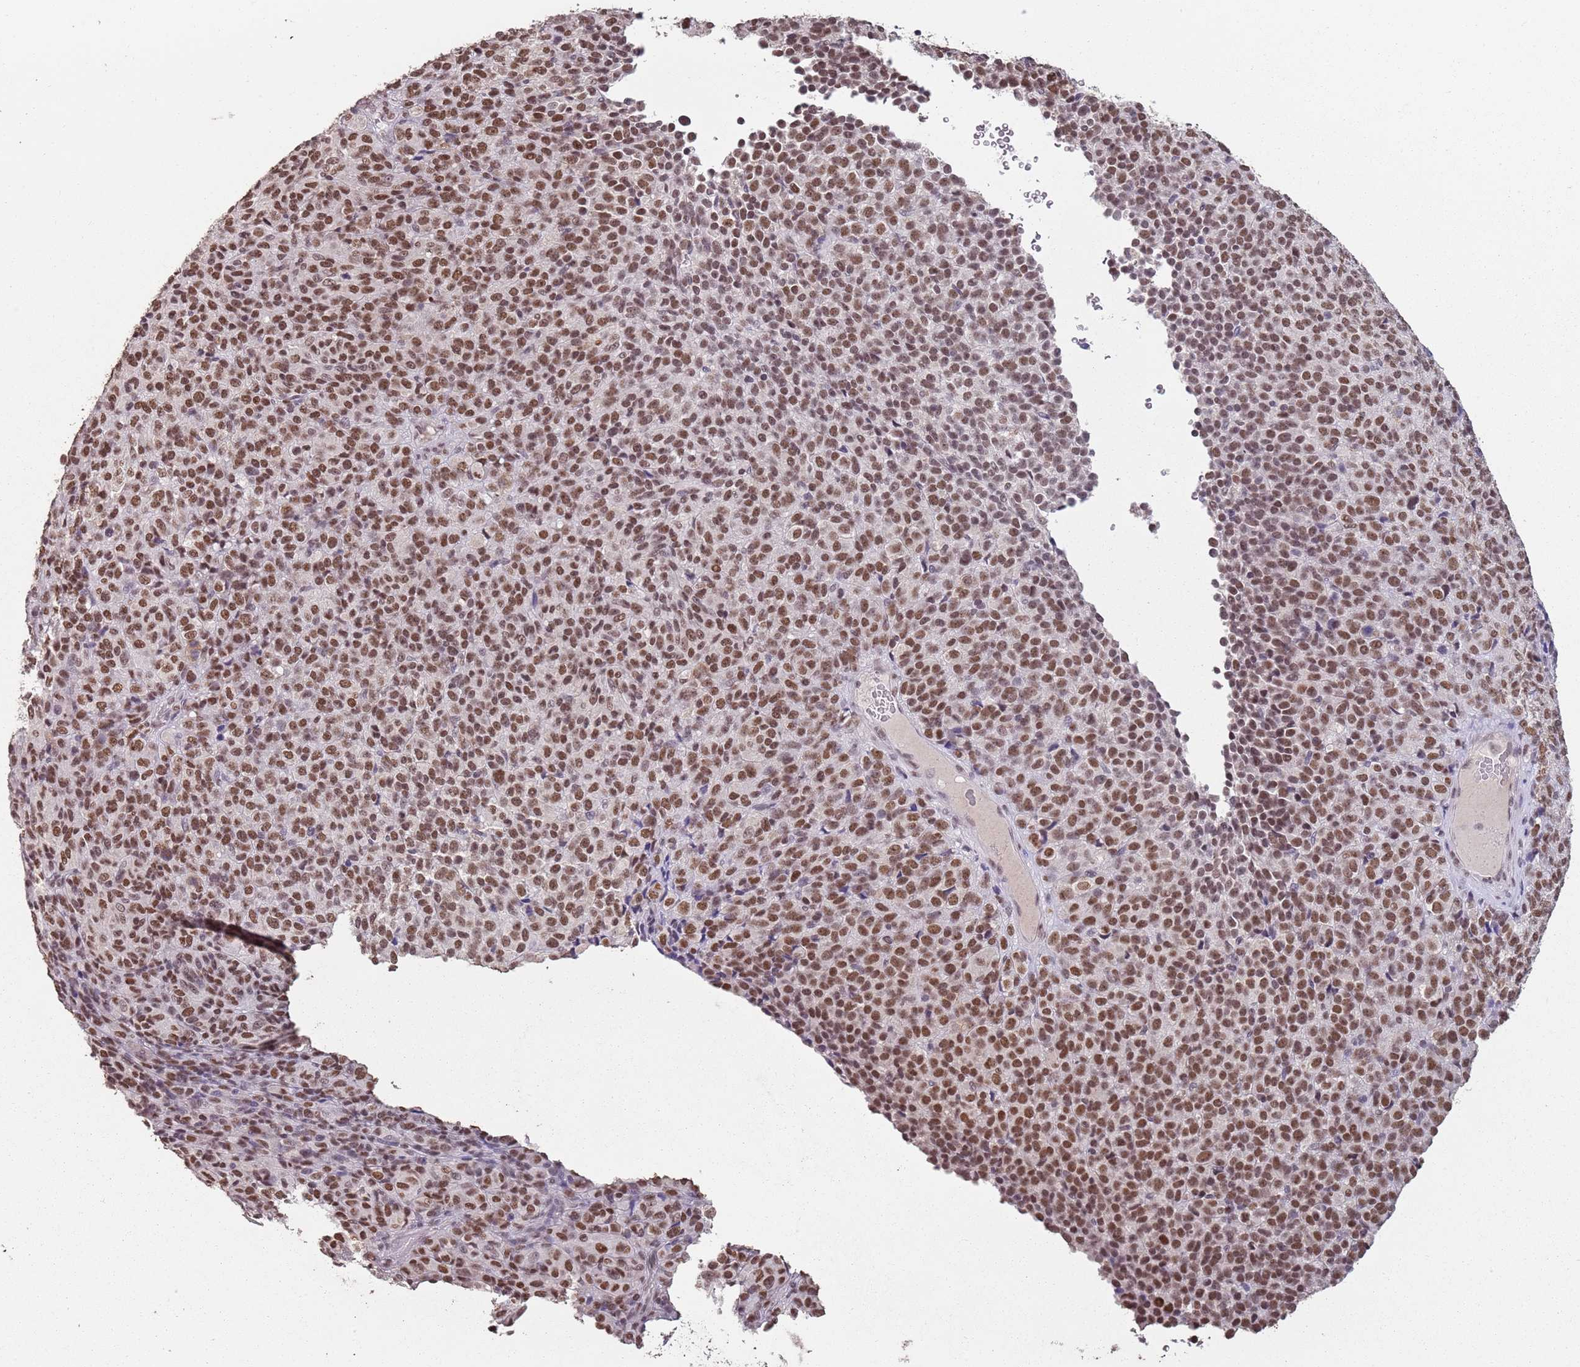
{"staining": {"intensity": "moderate", "quantity": ">75%", "location": "nuclear"}, "tissue": "melanoma", "cell_type": "Tumor cells", "image_type": "cancer", "snomed": [{"axis": "morphology", "description": "Malignant melanoma, Metastatic site"}, {"axis": "topography", "description": "Brain"}], "caption": "Malignant melanoma (metastatic site) stained with DAB immunohistochemistry (IHC) displays medium levels of moderate nuclear expression in approximately >75% of tumor cells.", "gene": "ARL14EP", "patient": {"sex": "female", "age": 56}}